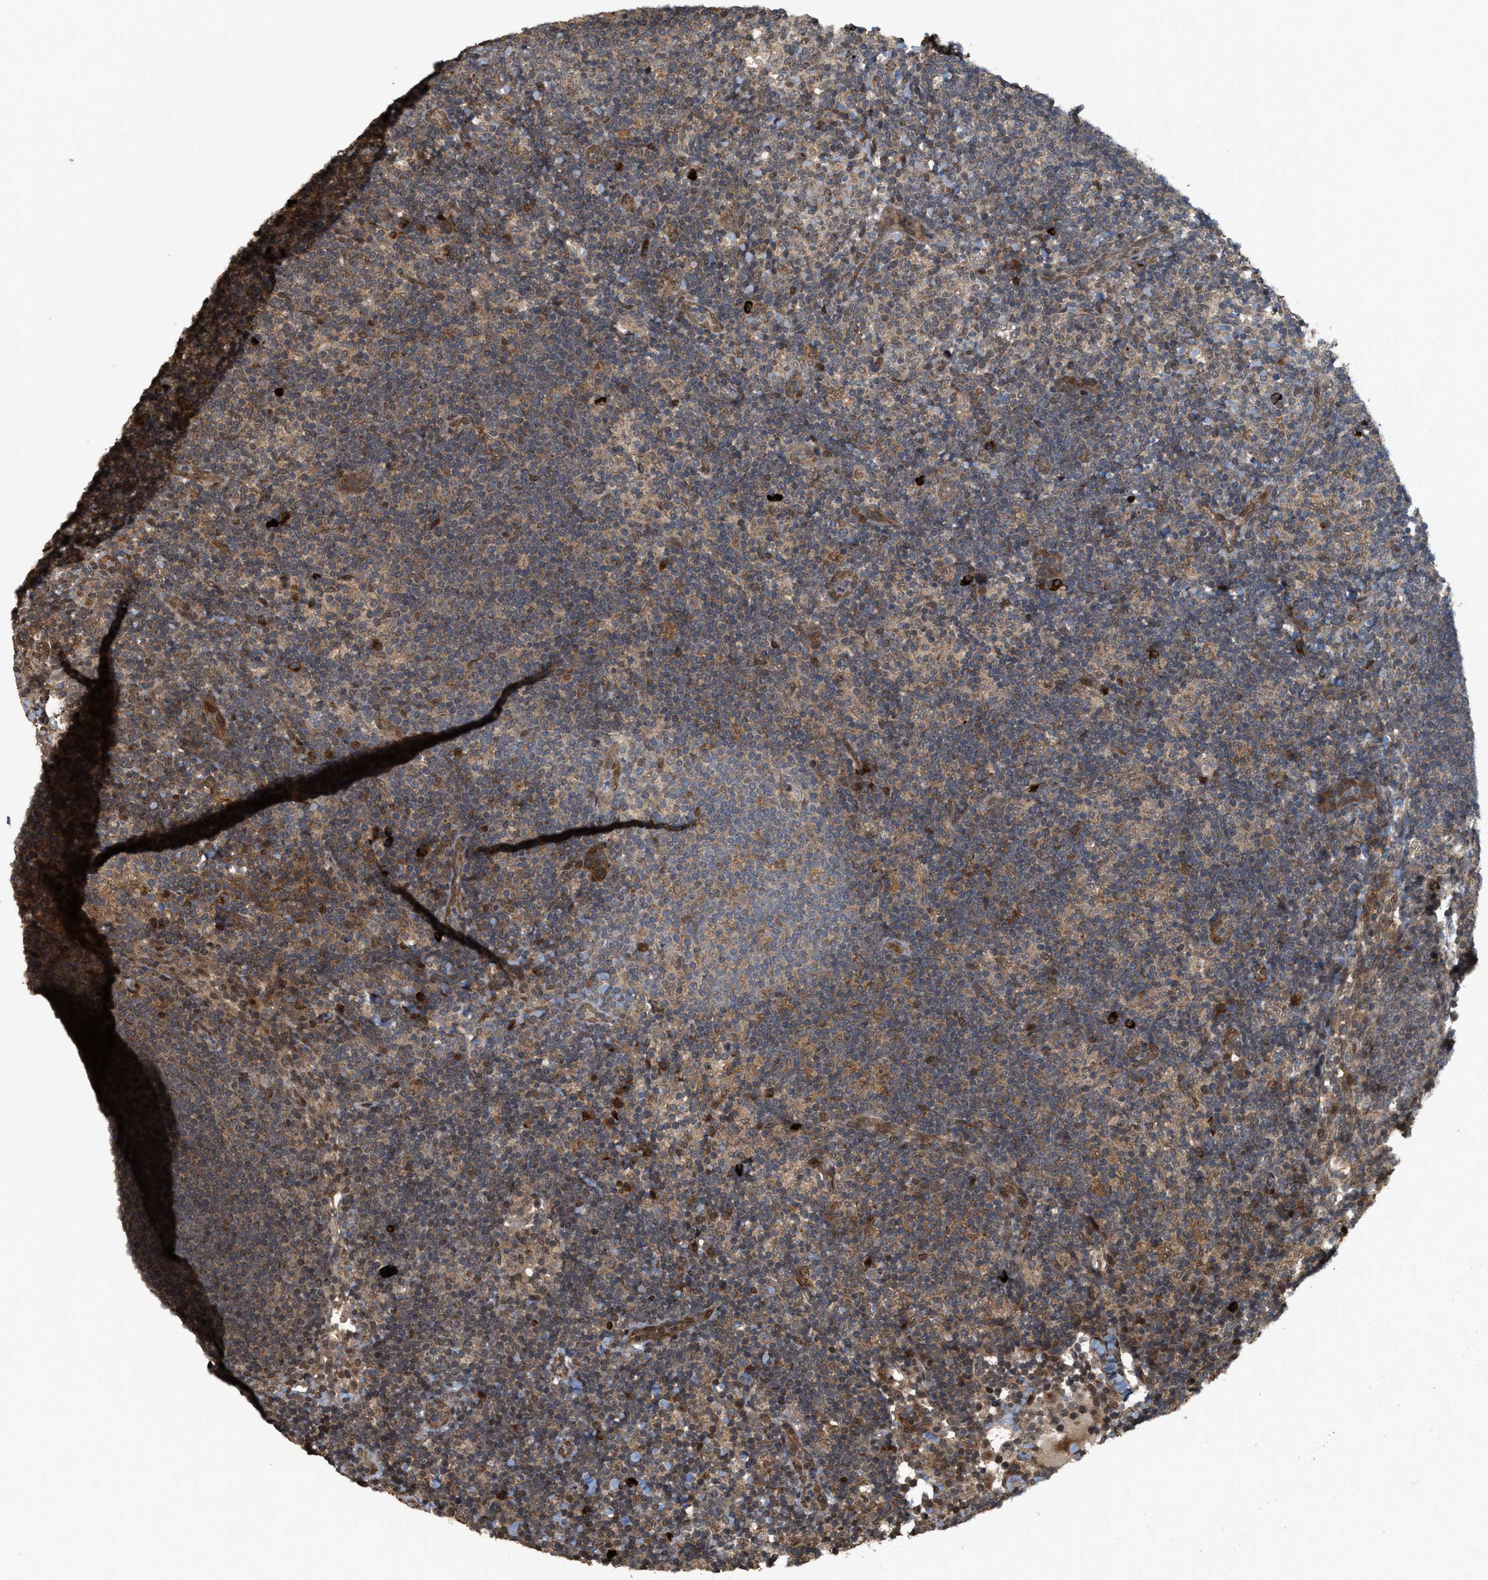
{"staining": {"intensity": "moderate", "quantity": "25%-75%", "location": "cytoplasmic/membranous"}, "tissue": "lymph node", "cell_type": "Germinal center cells", "image_type": "normal", "snomed": [{"axis": "morphology", "description": "Normal tissue, NOS"}, {"axis": "morphology", "description": "Carcinoid, malignant, NOS"}, {"axis": "topography", "description": "Lymph node"}], "caption": "Normal lymph node was stained to show a protein in brown. There is medium levels of moderate cytoplasmic/membranous expression in approximately 25%-75% of germinal center cells. (brown staining indicates protein expression, while blue staining denotes nuclei).", "gene": "ELP2", "patient": {"sex": "male", "age": 47}}